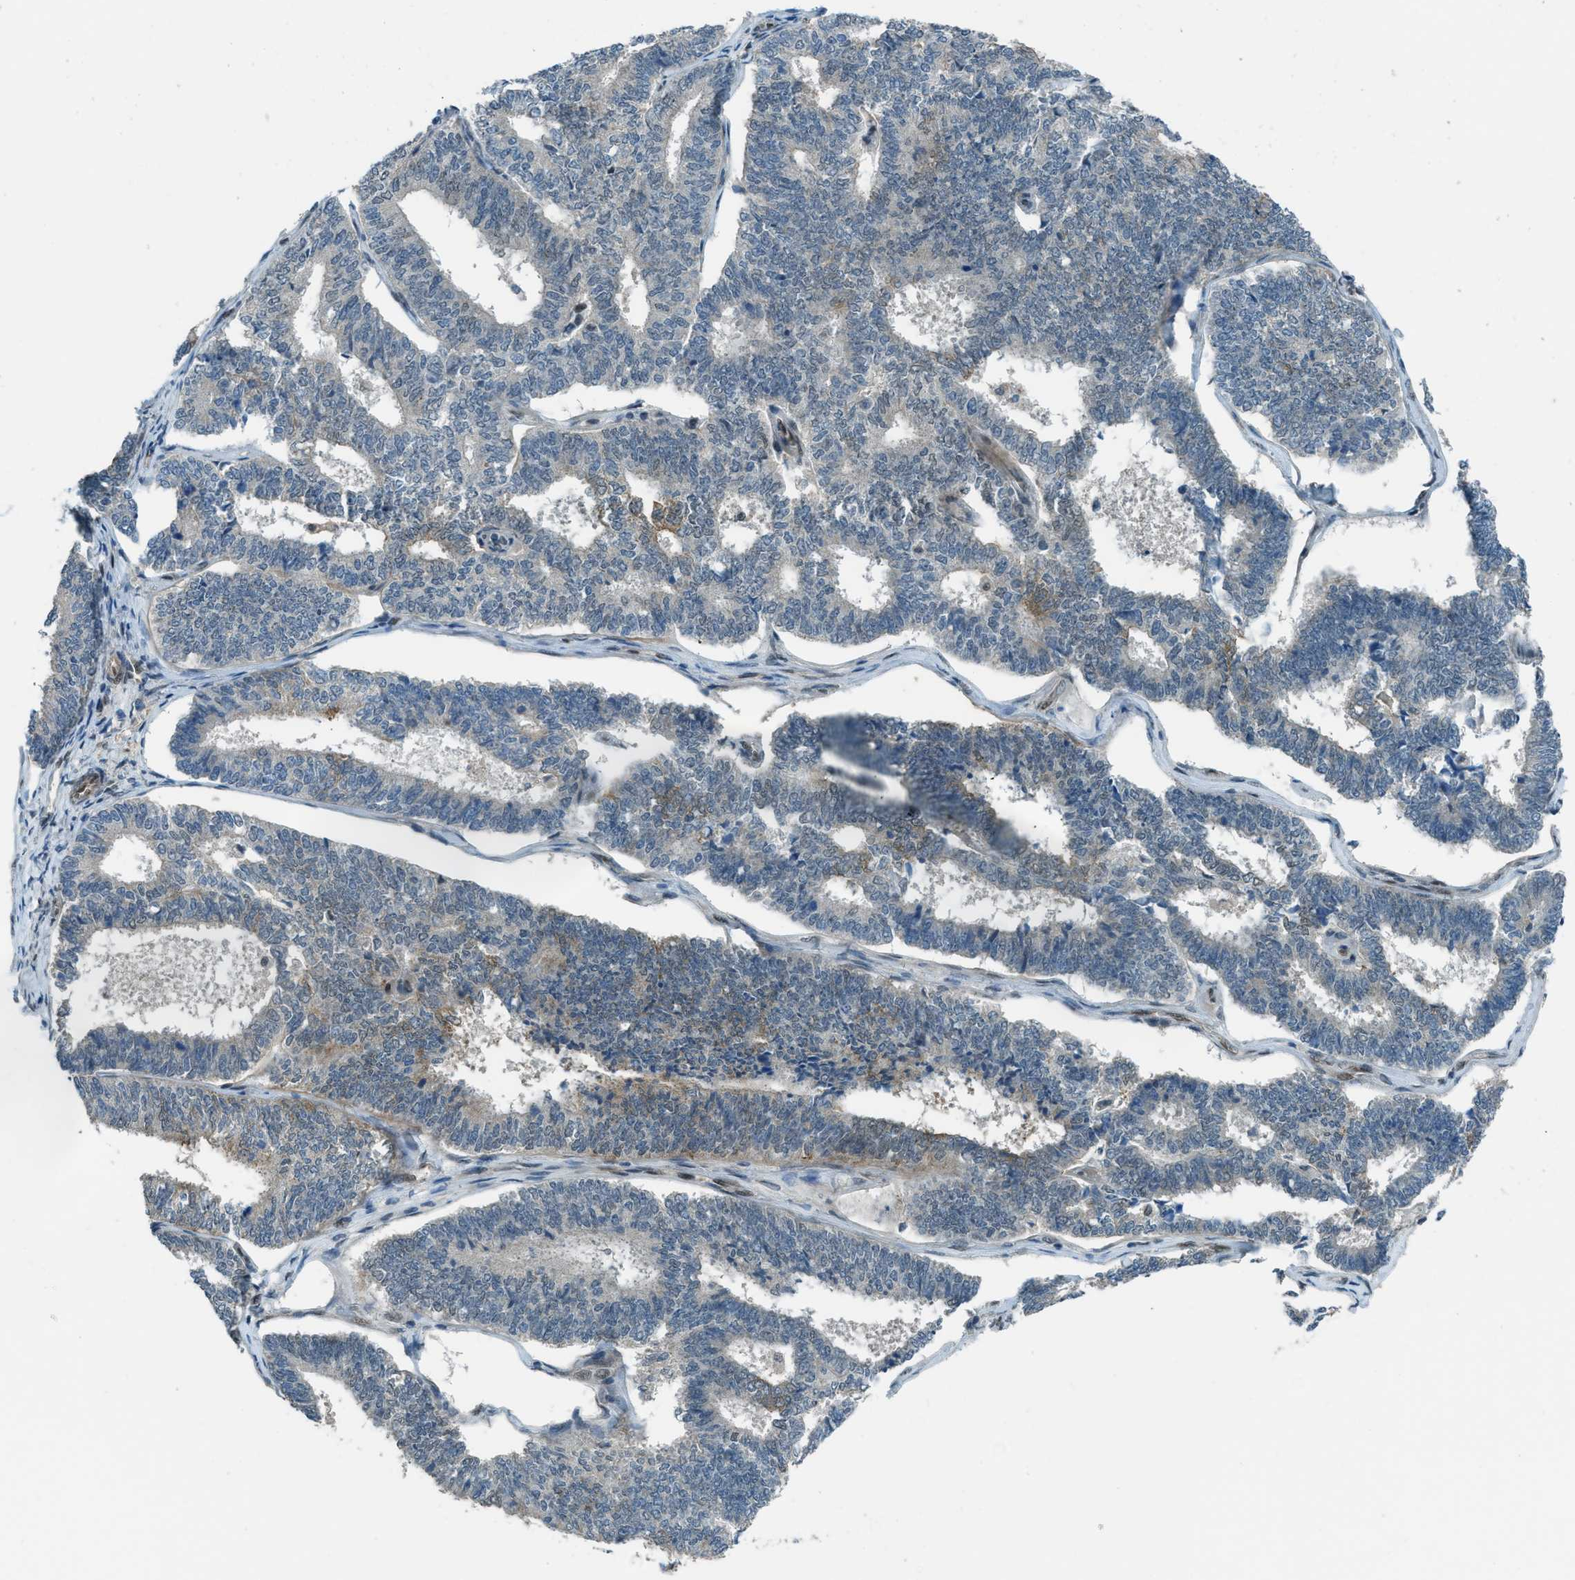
{"staining": {"intensity": "weak", "quantity": "<25%", "location": "cytoplasmic/membranous"}, "tissue": "endometrial cancer", "cell_type": "Tumor cells", "image_type": "cancer", "snomed": [{"axis": "morphology", "description": "Adenocarcinoma, NOS"}, {"axis": "topography", "description": "Endometrium"}], "caption": "Tumor cells show no significant protein positivity in adenocarcinoma (endometrial).", "gene": "NPEPL1", "patient": {"sex": "female", "age": 70}}